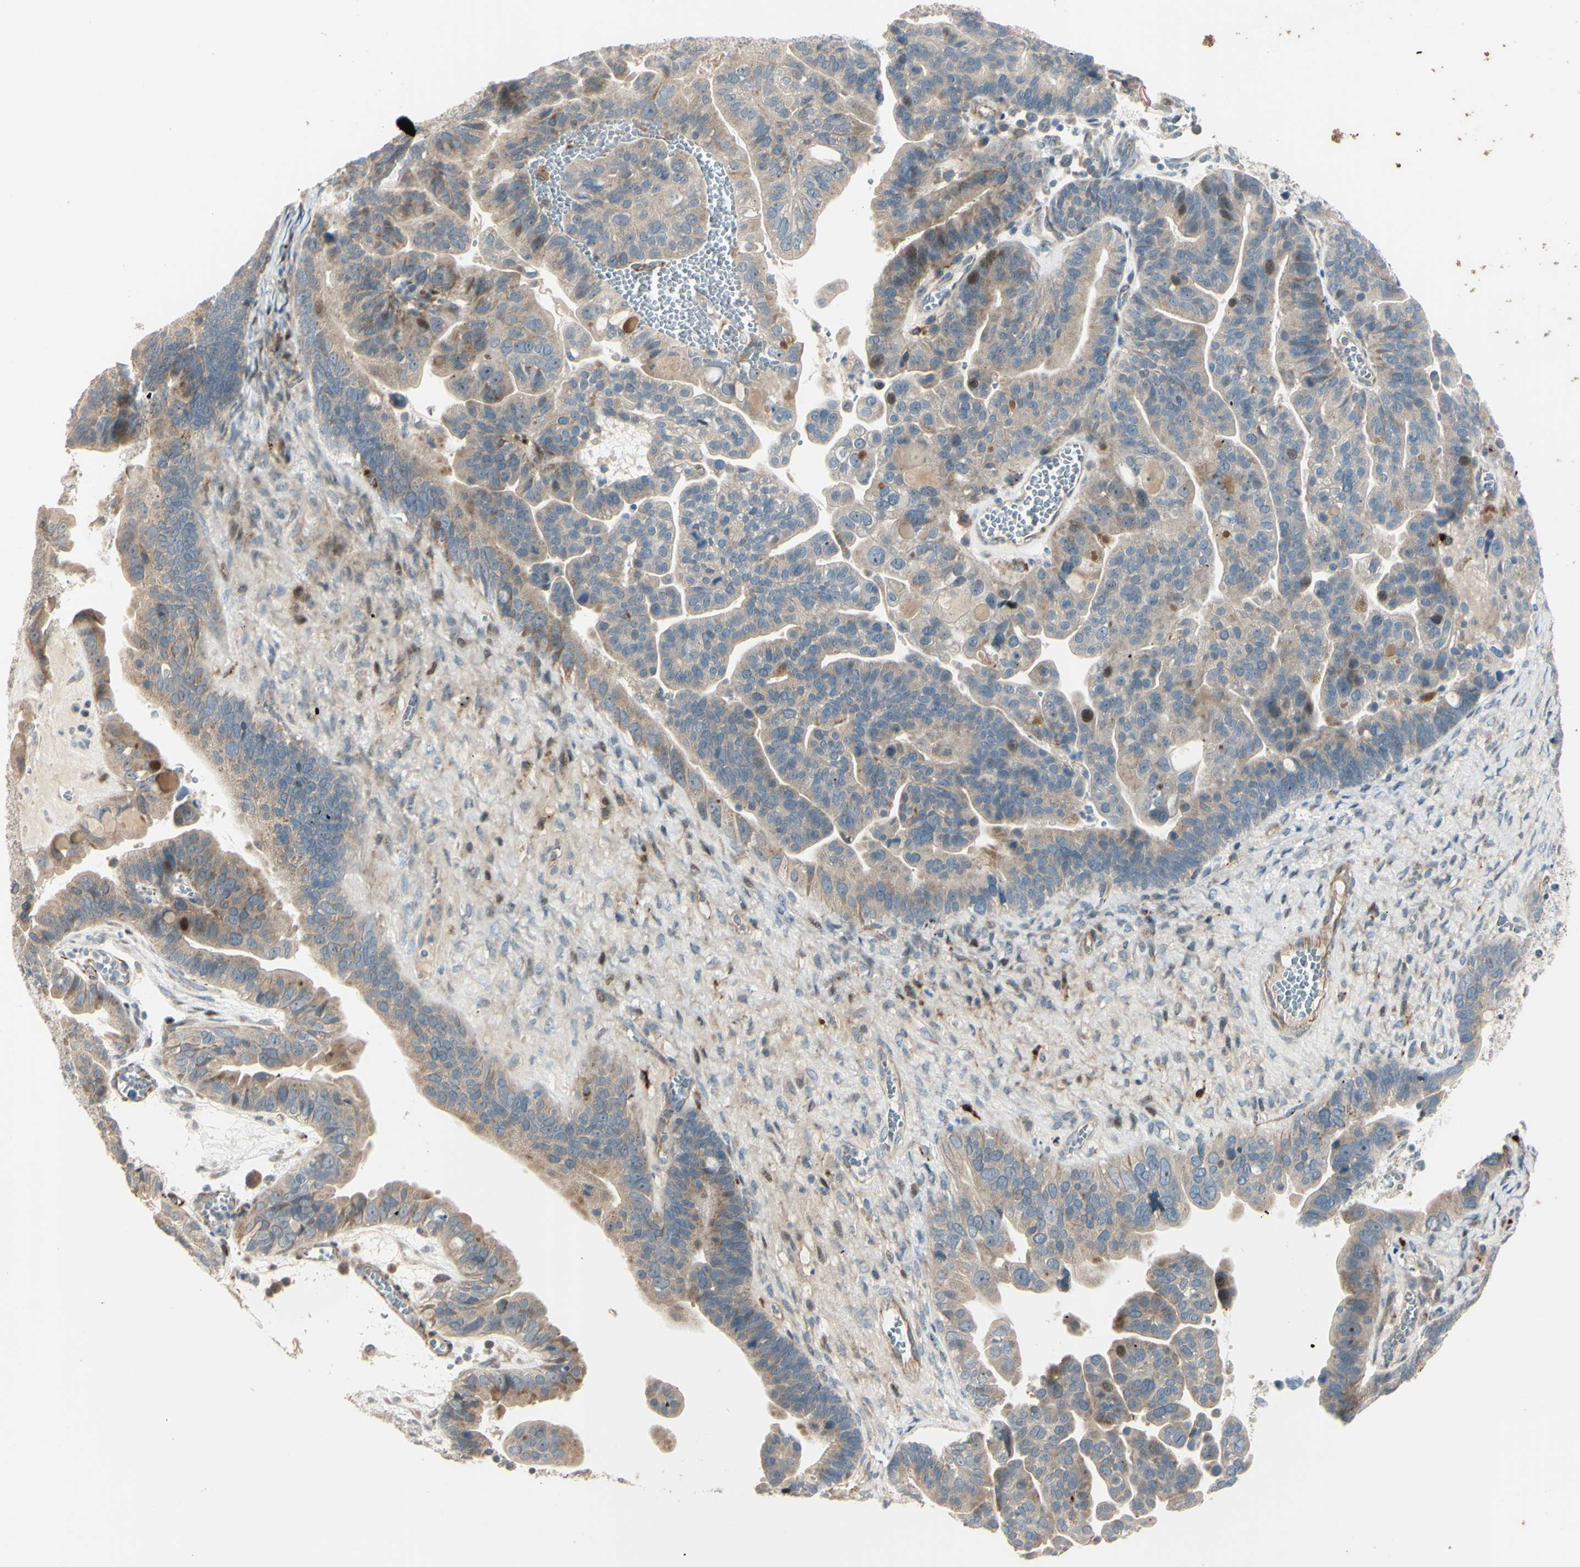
{"staining": {"intensity": "weak", "quantity": ">75%", "location": "cytoplasmic/membranous"}, "tissue": "ovarian cancer", "cell_type": "Tumor cells", "image_type": "cancer", "snomed": [{"axis": "morphology", "description": "Cystadenocarcinoma, serous, NOS"}, {"axis": "topography", "description": "Ovary"}], "caption": "Immunohistochemical staining of human ovarian cancer displays low levels of weak cytoplasmic/membranous staining in about >75% of tumor cells.", "gene": "NDFIP1", "patient": {"sex": "female", "age": 56}}